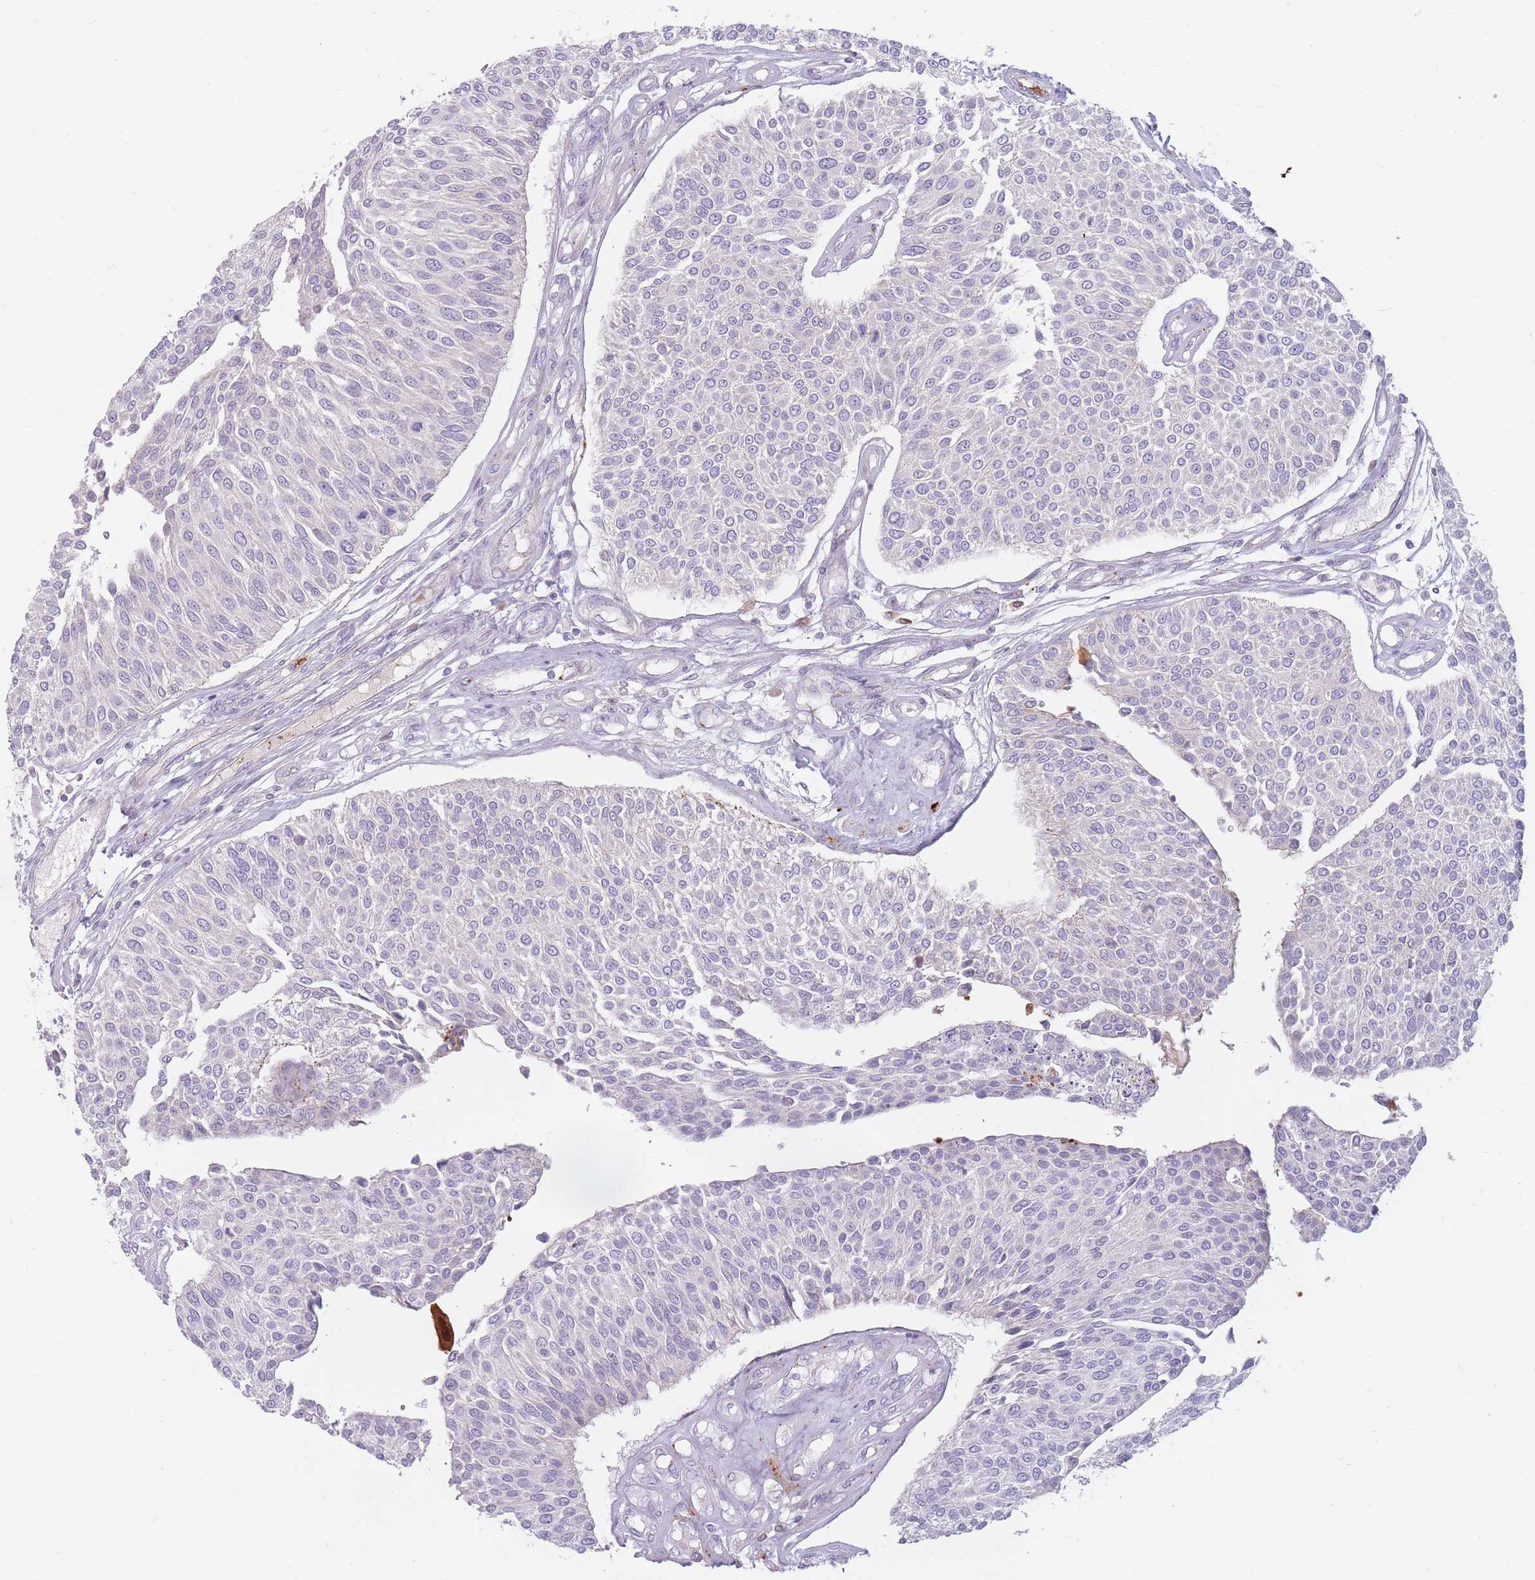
{"staining": {"intensity": "negative", "quantity": "none", "location": "none"}, "tissue": "urothelial cancer", "cell_type": "Tumor cells", "image_type": "cancer", "snomed": [{"axis": "morphology", "description": "Urothelial carcinoma, NOS"}, {"axis": "topography", "description": "Urinary bladder"}], "caption": "Tumor cells show no significant staining in transitional cell carcinoma.", "gene": "PTGDR", "patient": {"sex": "male", "age": 55}}